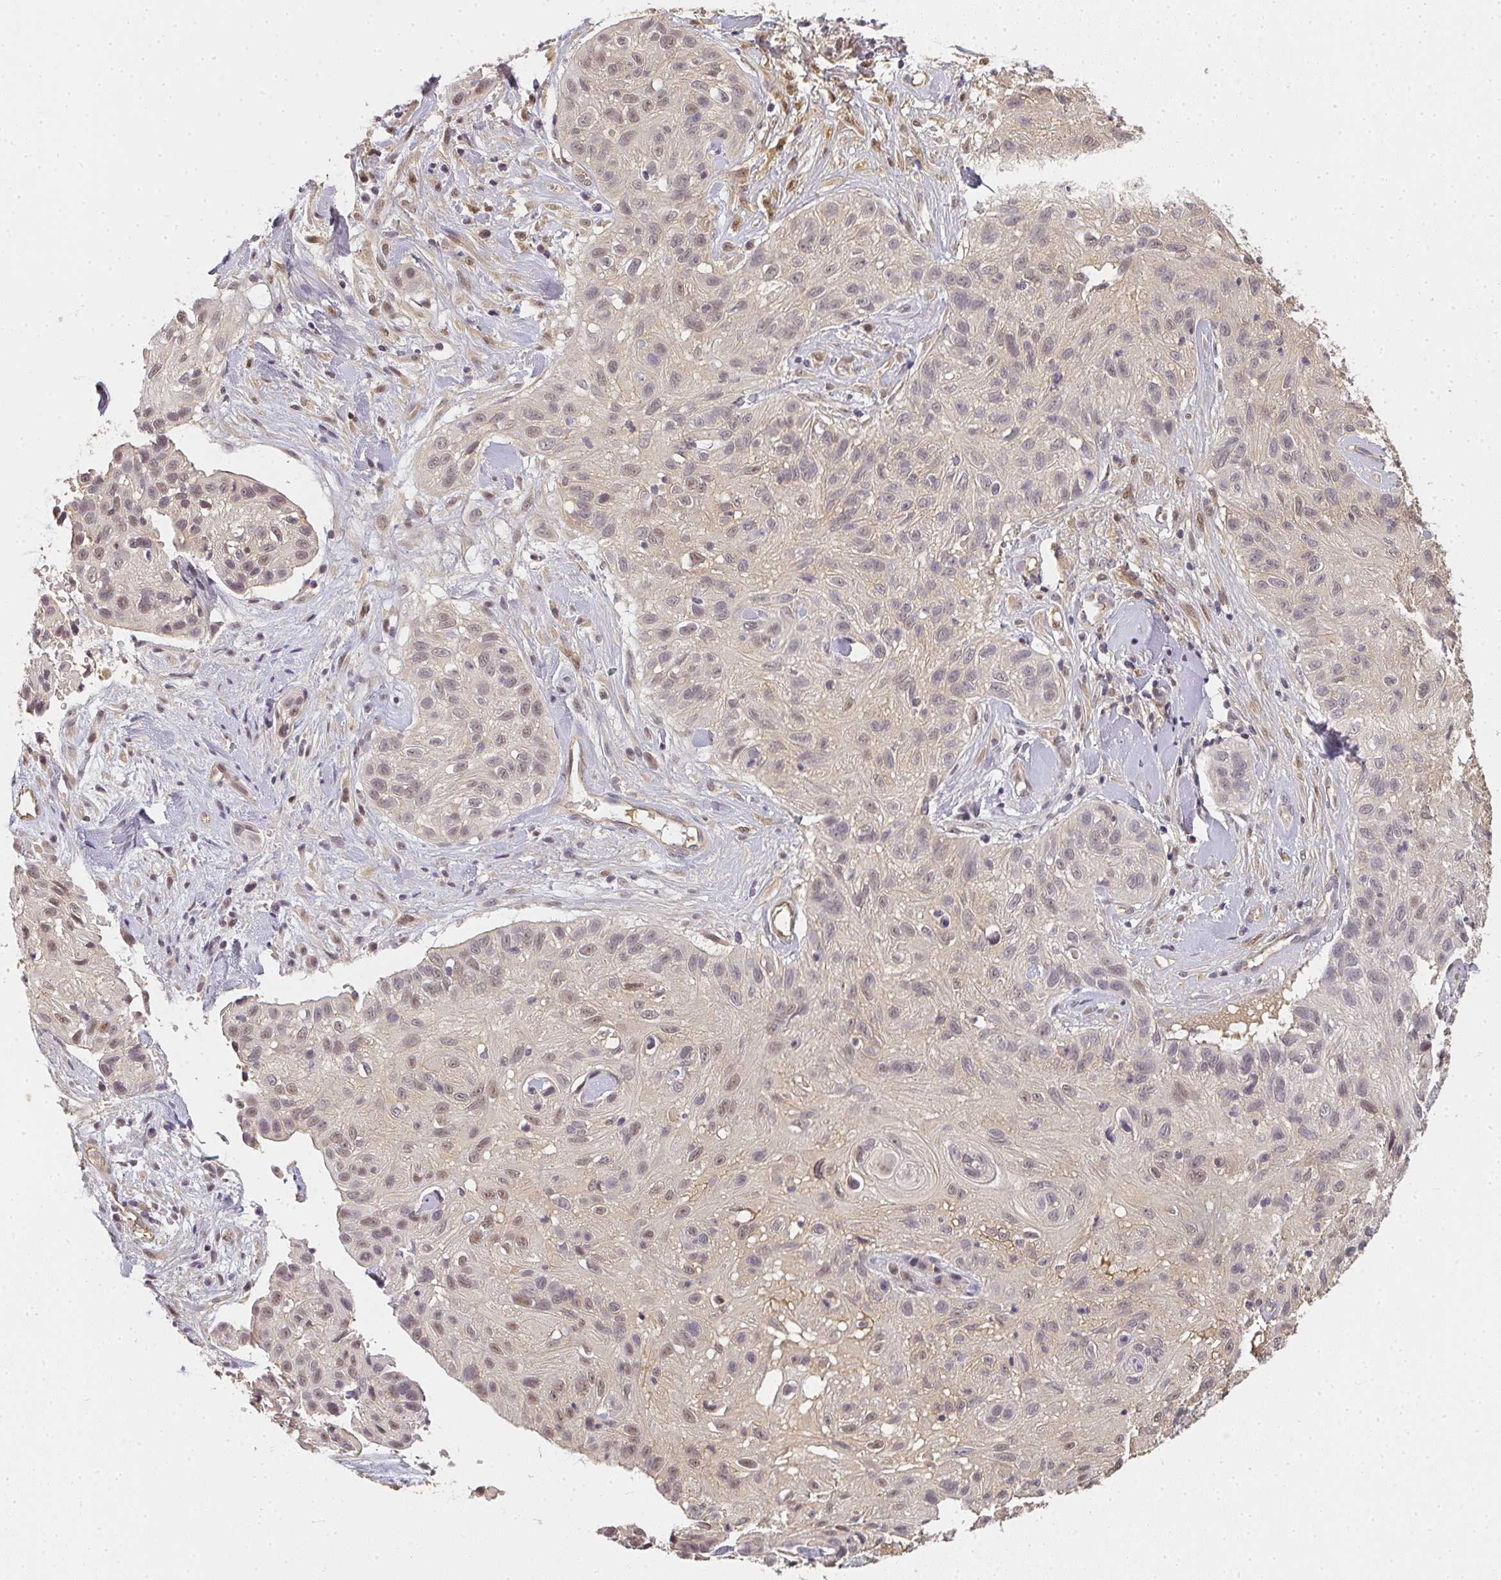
{"staining": {"intensity": "weak", "quantity": "25%-75%", "location": "nuclear"}, "tissue": "skin cancer", "cell_type": "Tumor cells", "image_type": "cancer", "snomed": [{"axis": "morphology", "description": "Squamous cell carcinoma, NOS"}, {"axis": "topography", "description": "Skin"}], "caption": "About 25%-75% of tumor cells in skin cancer (squamous cell carcinoma) display weak nuclear protein staining as visualized by brown immunohistochemical staining.", "gene": "SLC35B3", "patient": {"sex": "male", "age": 82}}